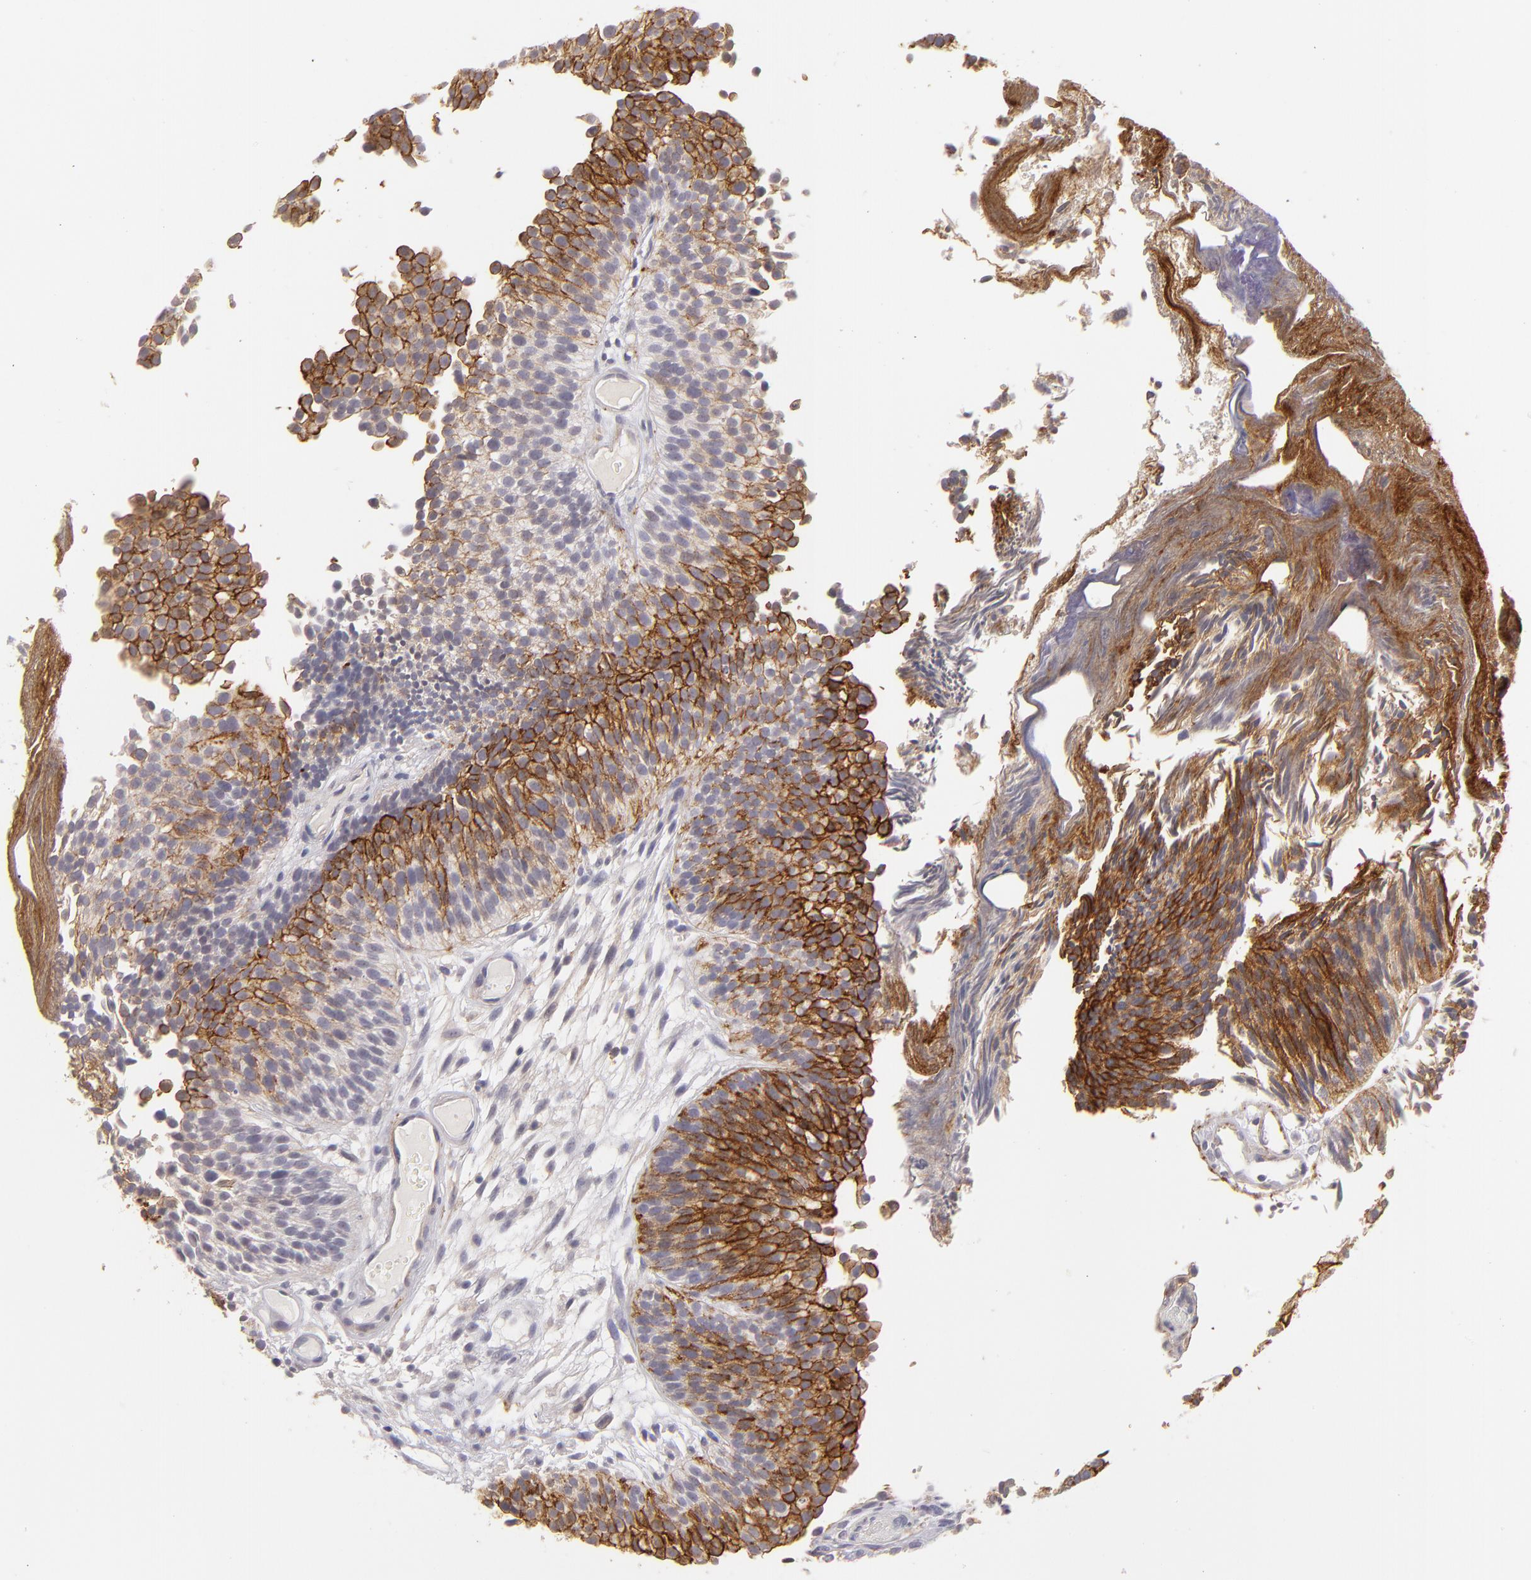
{"staining": {"intensity": "strong", "quantity": ">75%", "location": "cytoplasmic/membranous"}, "tissue": "urothelial cancer", "cell_type": "Tumor cells", "image_type": "cancer", "snomed": [{"axis": "morphology", "description": "Urothelial carcinoma, Low grade"}, {"axis": "topography", "description": "Urinary bladder"}], "caption": "The image demonstrates a brown stain indicating the presence of a protein in the cytoplasmic/membranous of tumor cells in urothelial cancer.", "gene": "THBD", "patient": {"sex": "male", "age": 84}}